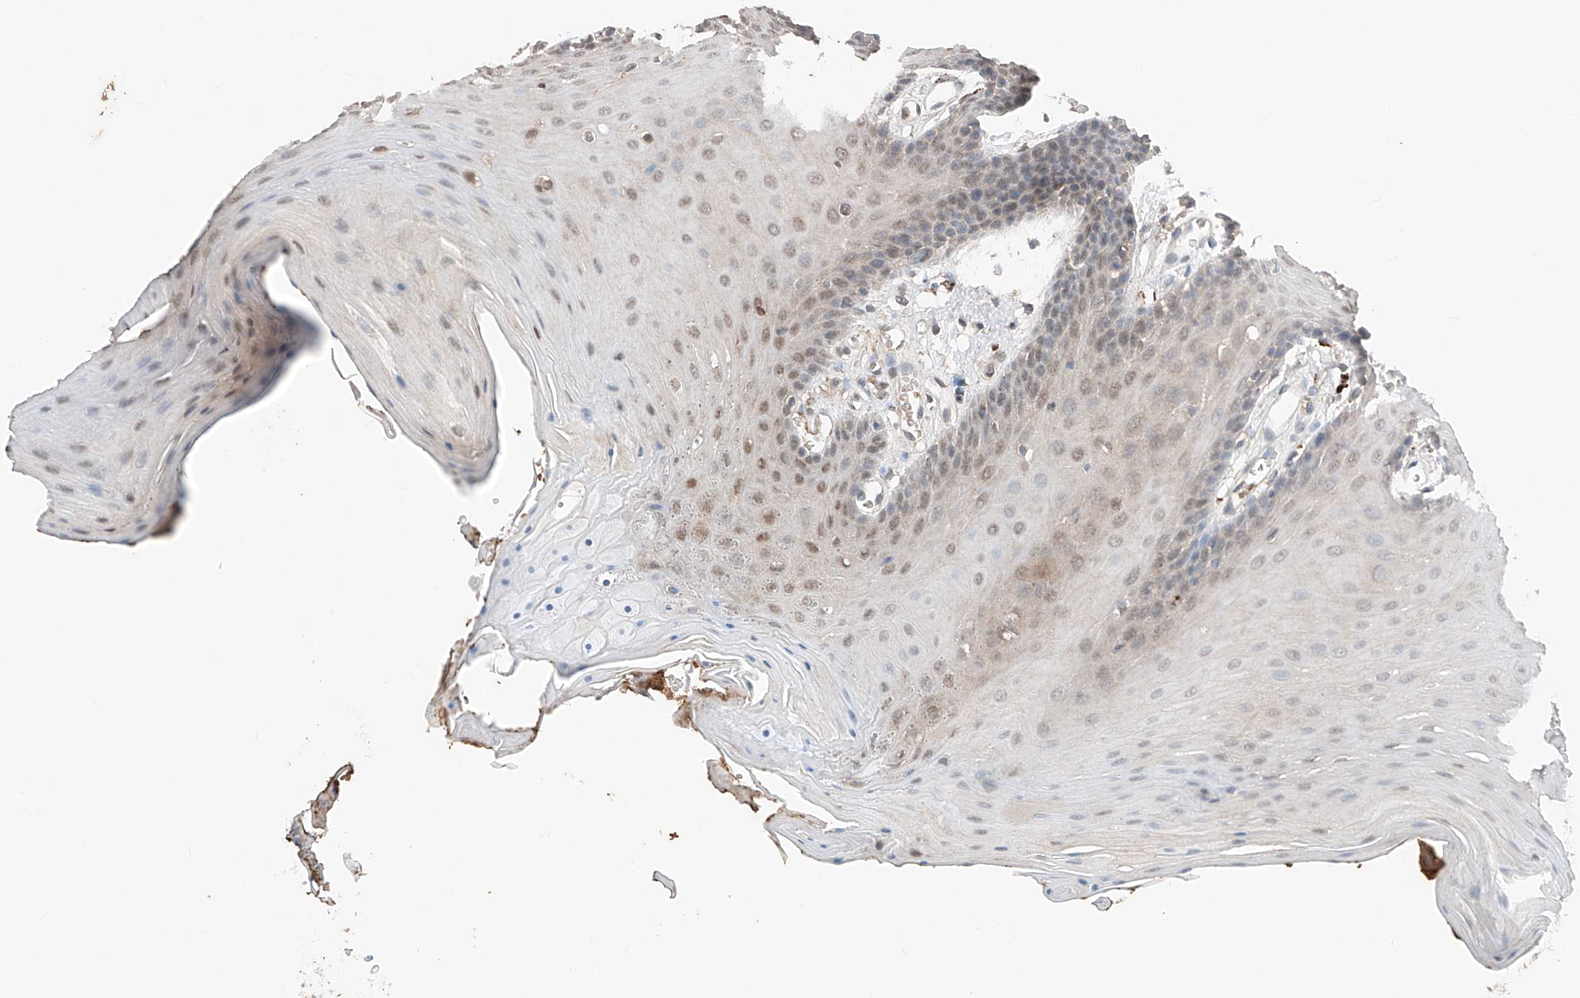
{"staining": {"intensity": "moderate", "quantity": "<25%", "location": "nuclear"}, "tissue": "oral mucosa", "cell_type": "Squamous epithelial cells", "image_type": "normal", "snomed": [{"axis": "morphology", "description": "Normal tissue, NOS"}, {"axis": "morphology", "description": "Squamous cell carcinoma, NOS"}, {"axis": "topography", "description": "Skeletal muscle"}, {"axis": "topography", "description": "Oral tissue"}, {"axis": "topography", "description": "Salivary gland"}, {"axis": "topography", "description": "Head-Neck"}], "caption": "Oral mucosa stained with a brown dye shows moderate nuclear positive positivity in about <25% of squamous epithelial cells.", "gene": "TBX4", "patient": {"sex": "male", "age": 54}}